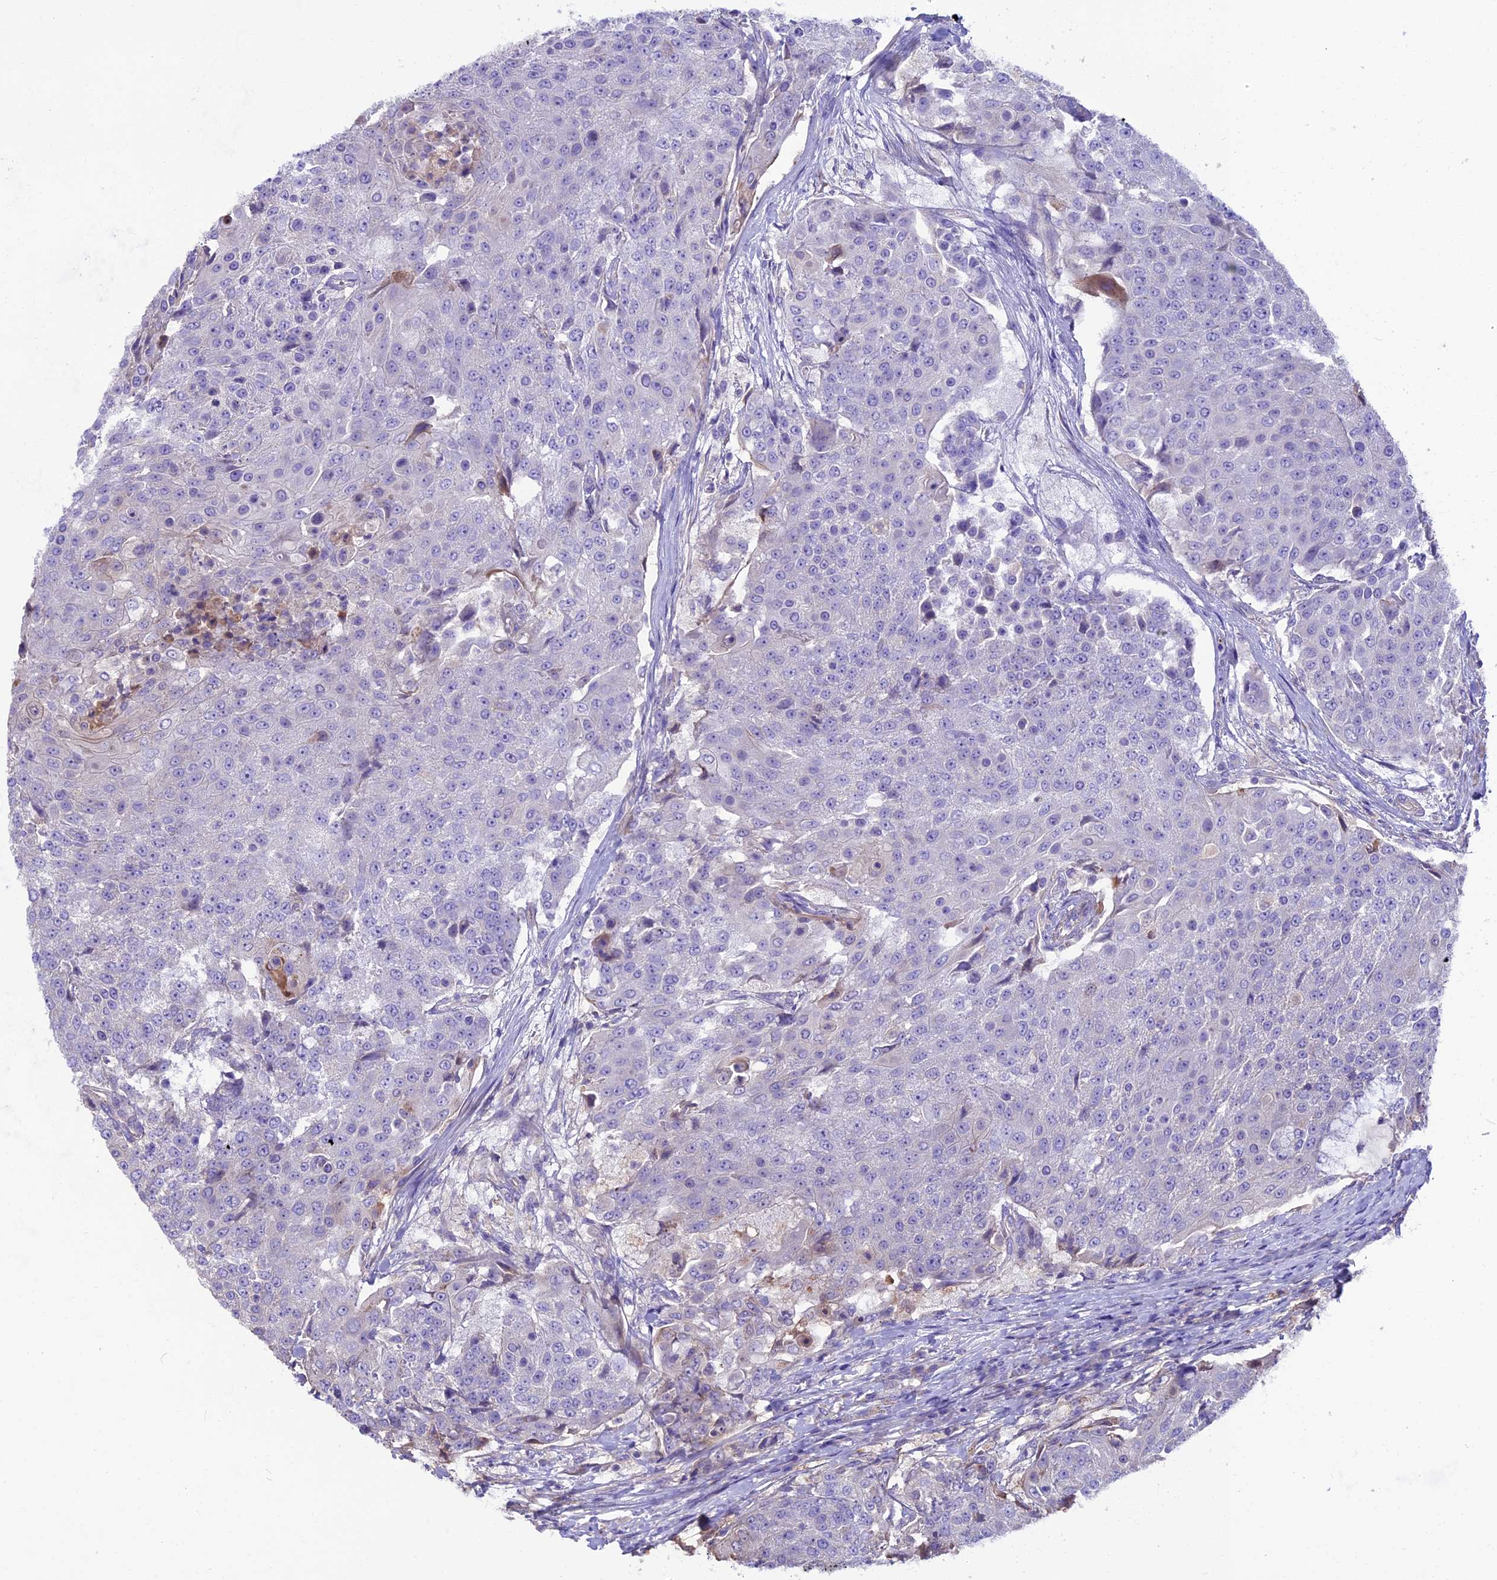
{"staining": {"intensity": "negative", "quantity": "none", "location": "none"}, "tissue": "urothelial cancer", "cell_type": "Tumor cells", "image_type": "cancer", "snomed": [{"axis": "morphology", "description": "Urothelial carcinoma, High grade"}, {"axis": "topography", "description": "Urinary bladder"}], "caption": "Tumor cells are negative for protein expression in human urothelial cancer.", "gene": "ANO3", "patient": {"sex": "female", "age": 63}}